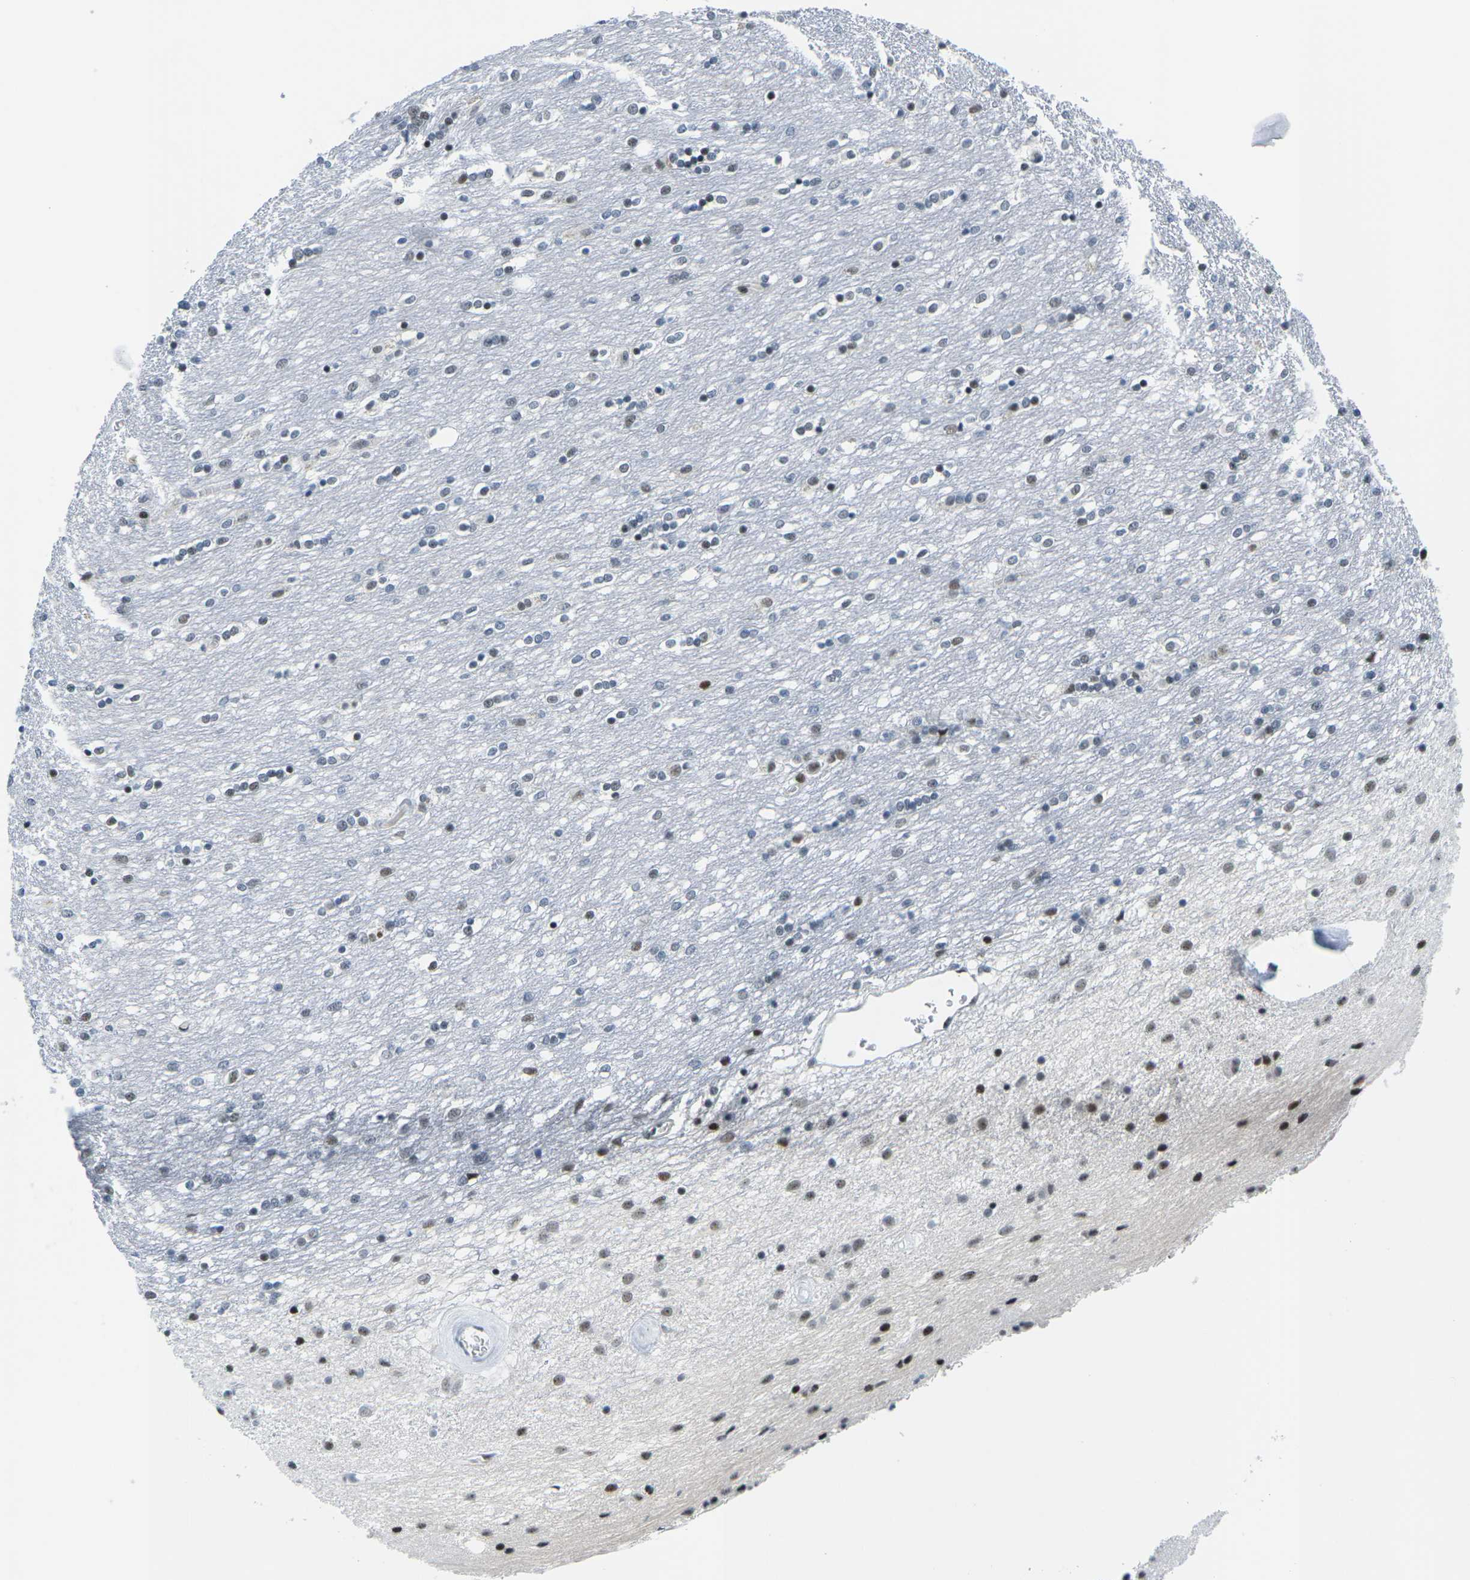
{"staining": {"intensity": "moderate", "quantity": "<25%", "location": "nuclear"}, "tissue": "caudate", "cell_type": "Glial cells", "image_type": "normal", "snomed": [{"axis": "morphology", "description": "Normal tissue, NOS"}, {"axis": "topography", "description": "Lateral ventricle wall"}], "caption": "Protein expression analysis of unremarkable caudate reveals moderate nuclear positivity in about <25% of glial cells.", "gene": "PRPF8", "patient": {"sex": "female", "age": 54}}